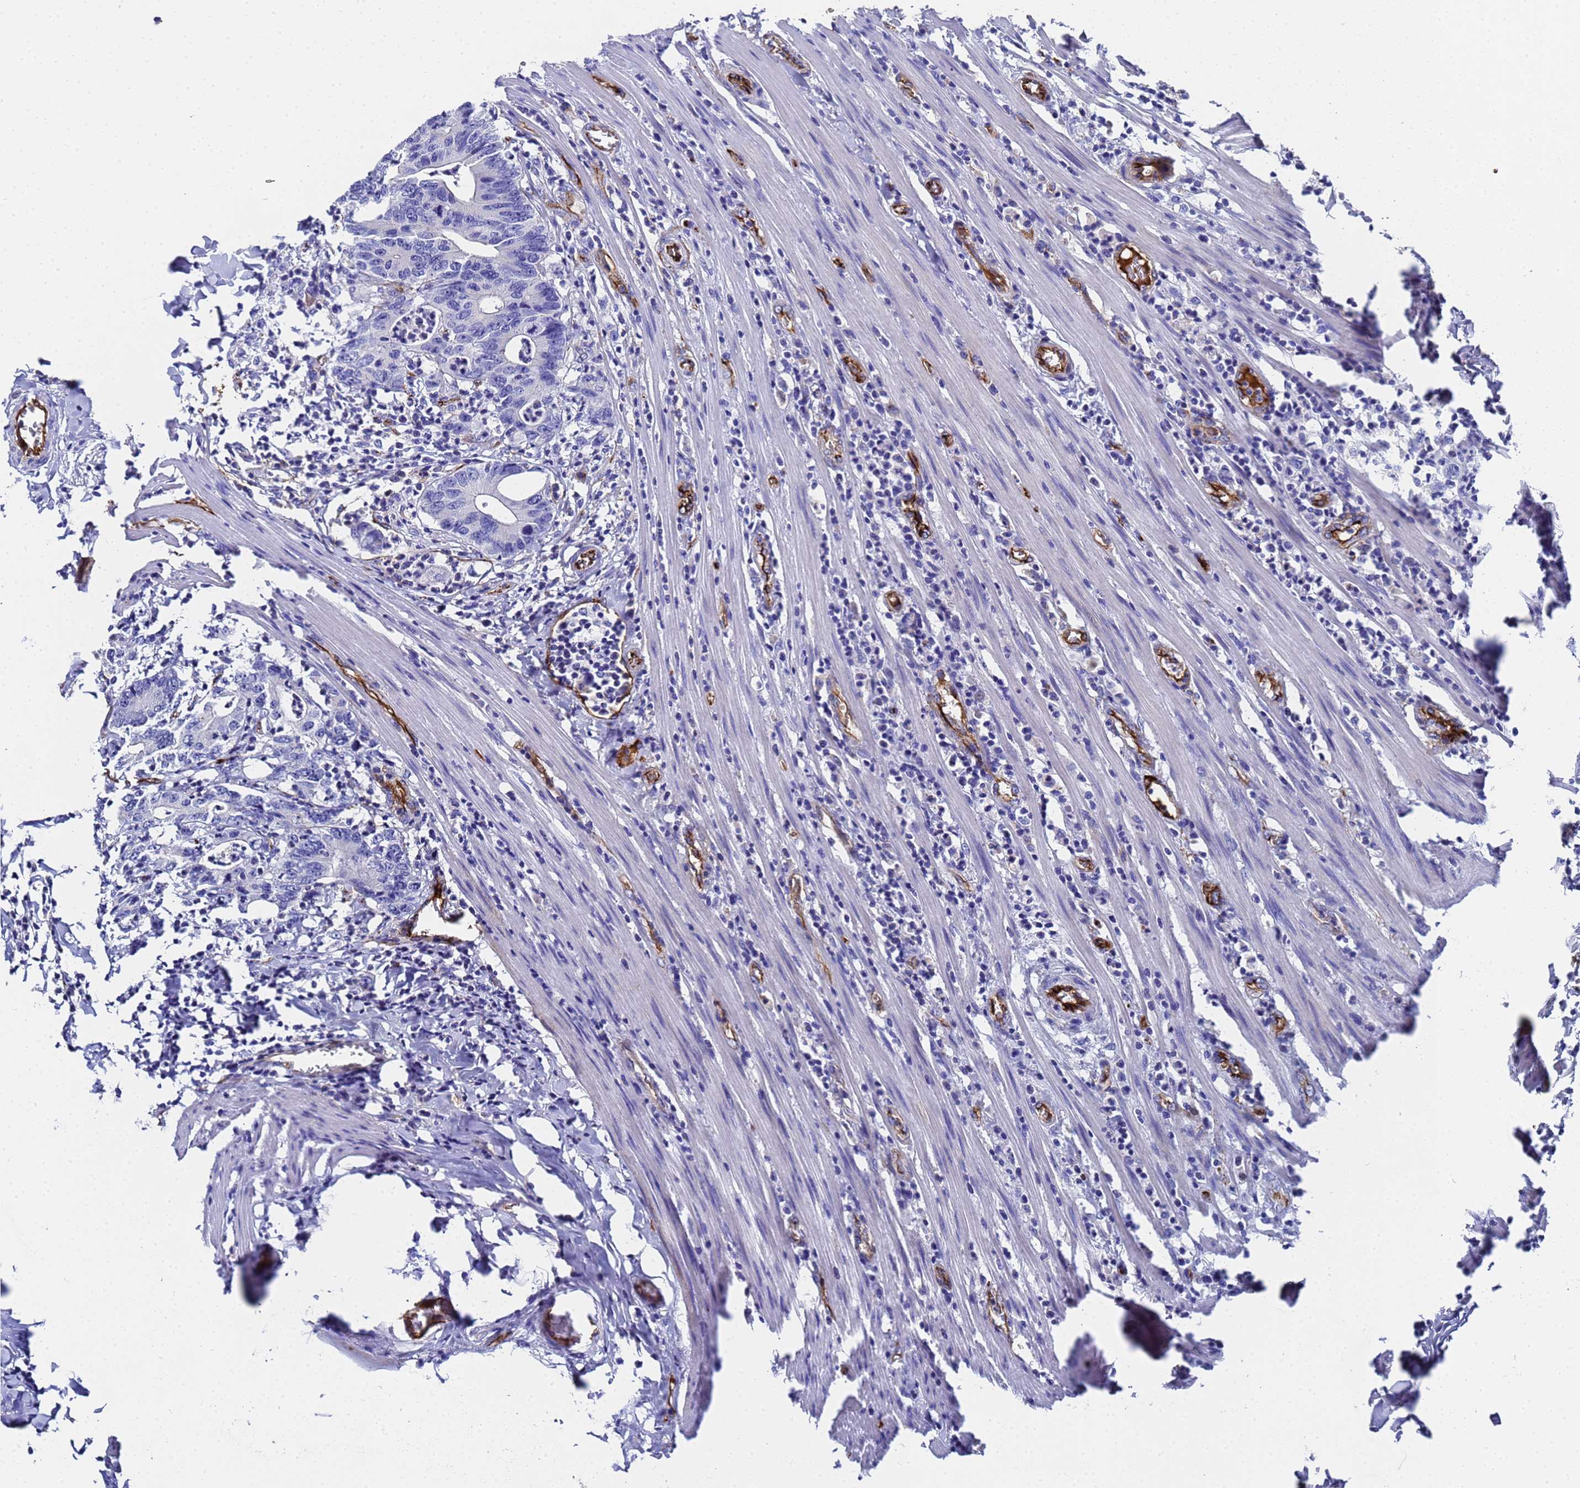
{"staining": {"intensity": "negative", "quantity": "none", "location": "none"}, "tissue": "colorectal cancer", "cell_type": "Tumor cells", "image_type": "cancer", "snomed": [{"axis": "morphology", "description": "Adenocarcinoma, NOS"}, {"axis": "topography", "description": "Colon"}], "caption": "High magnification brightfield microscopy of colorectal adenocarcinoma stained with DAB (3,3'-diaminobenzidine) (brown) and counterstained with hematoxylin (blue): tumor cells show no significant expression. (Immunohistochemistry (ihc), brightfield microscopy, high magnification).", "gene": "ADIPOQ", "patient": {"sex": "female", "age": 75}}